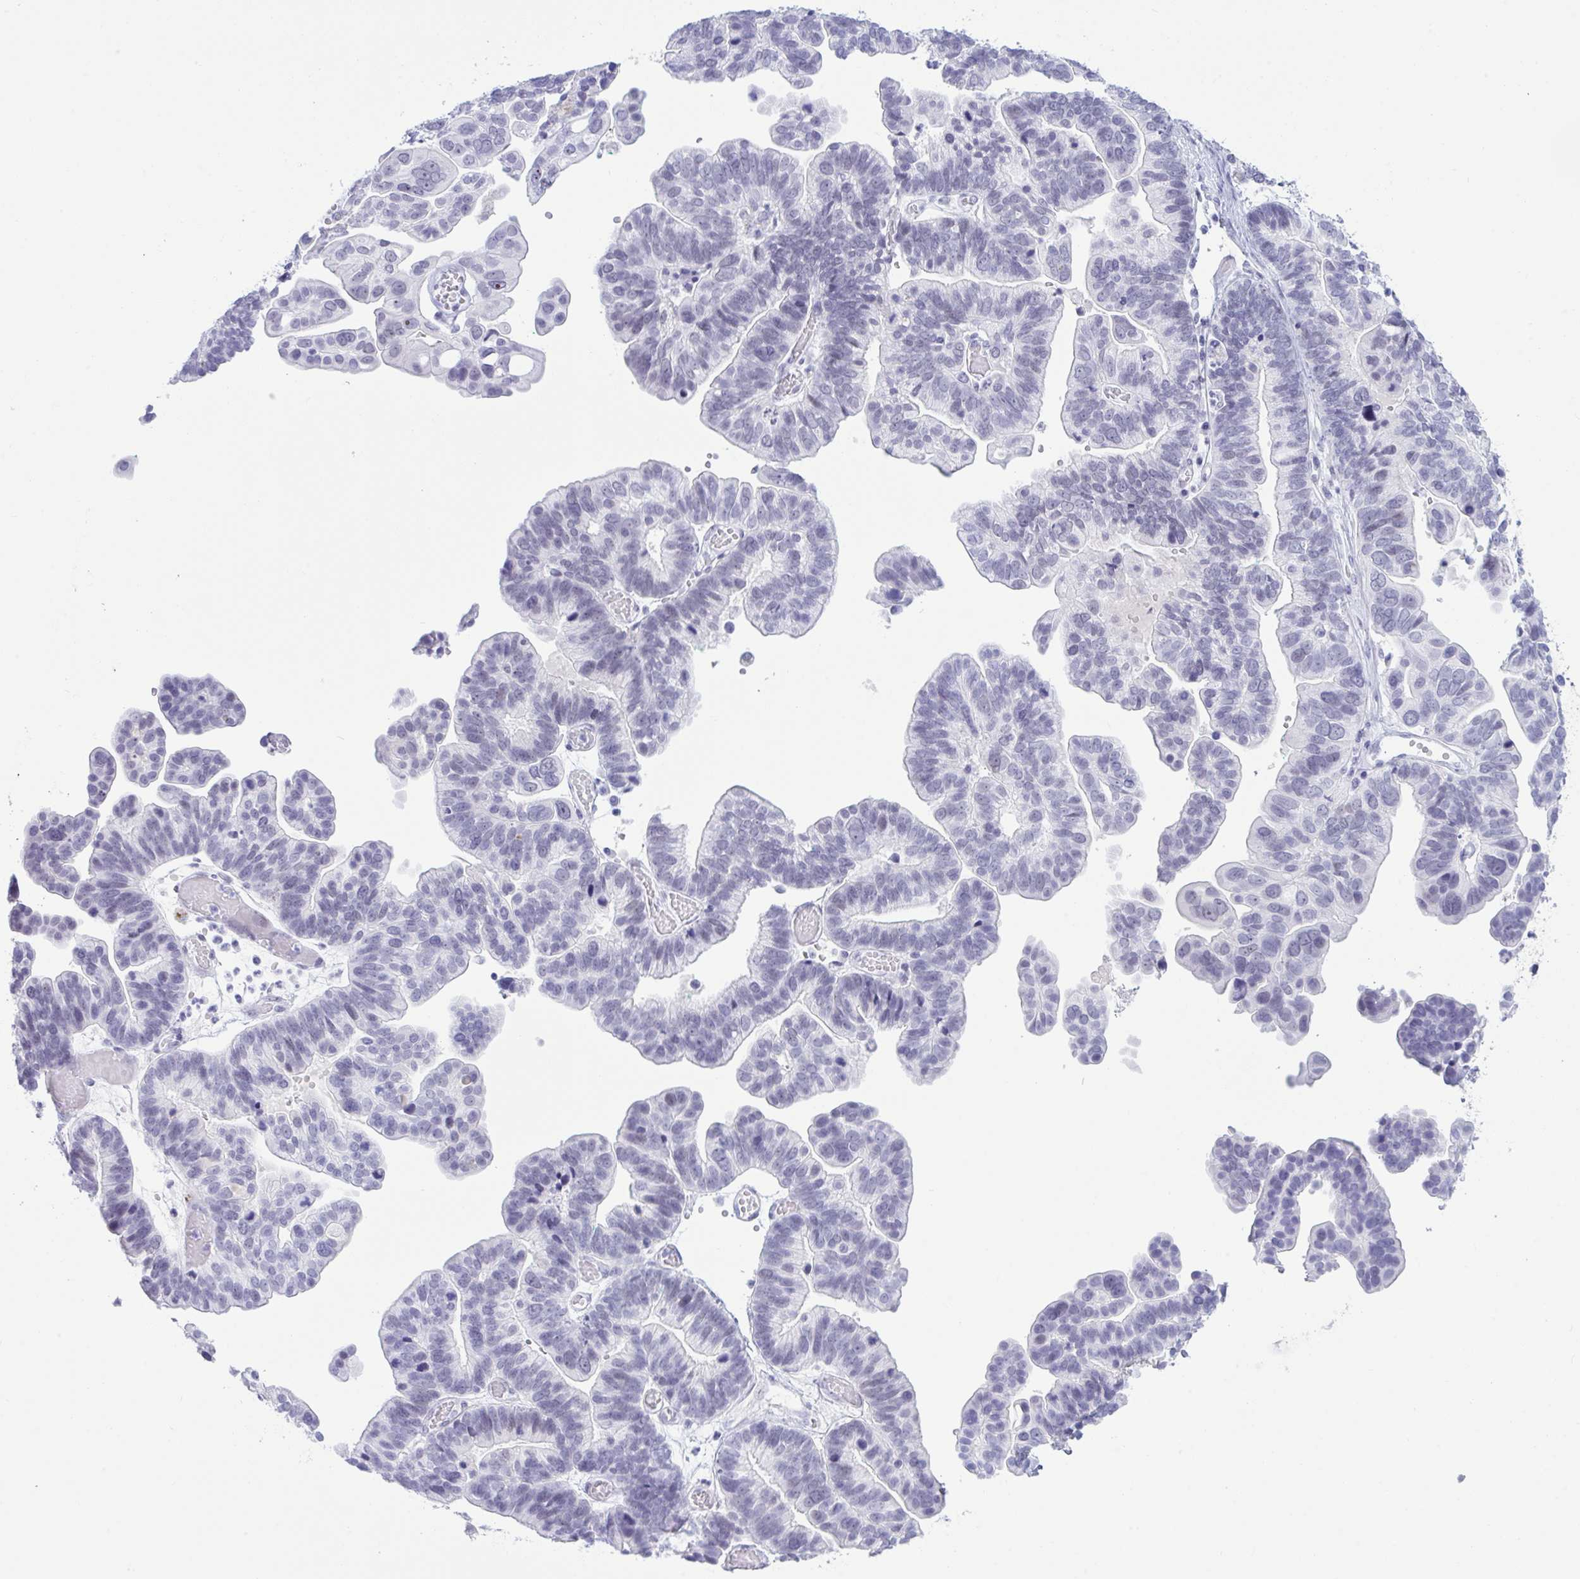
{"staining": {"intensity": "negative", "quantity": "none", "location": "none"}, "tissue": "ovarian cancer", "cell_type": "Tumor cells", "image_type": "cancer", "snomed": [{"axis": "morphology", "description": "Cystadenocarcinoma, serous, NOS"}, {"axis": "topography", "description": "Ovary"}], "caption": "A micrograph of human ovarian serous cystadenocarcinoma is negative for staining in tumor cells.", "gene": "ELN", "patient": {"sex": "female", "age": 56}}